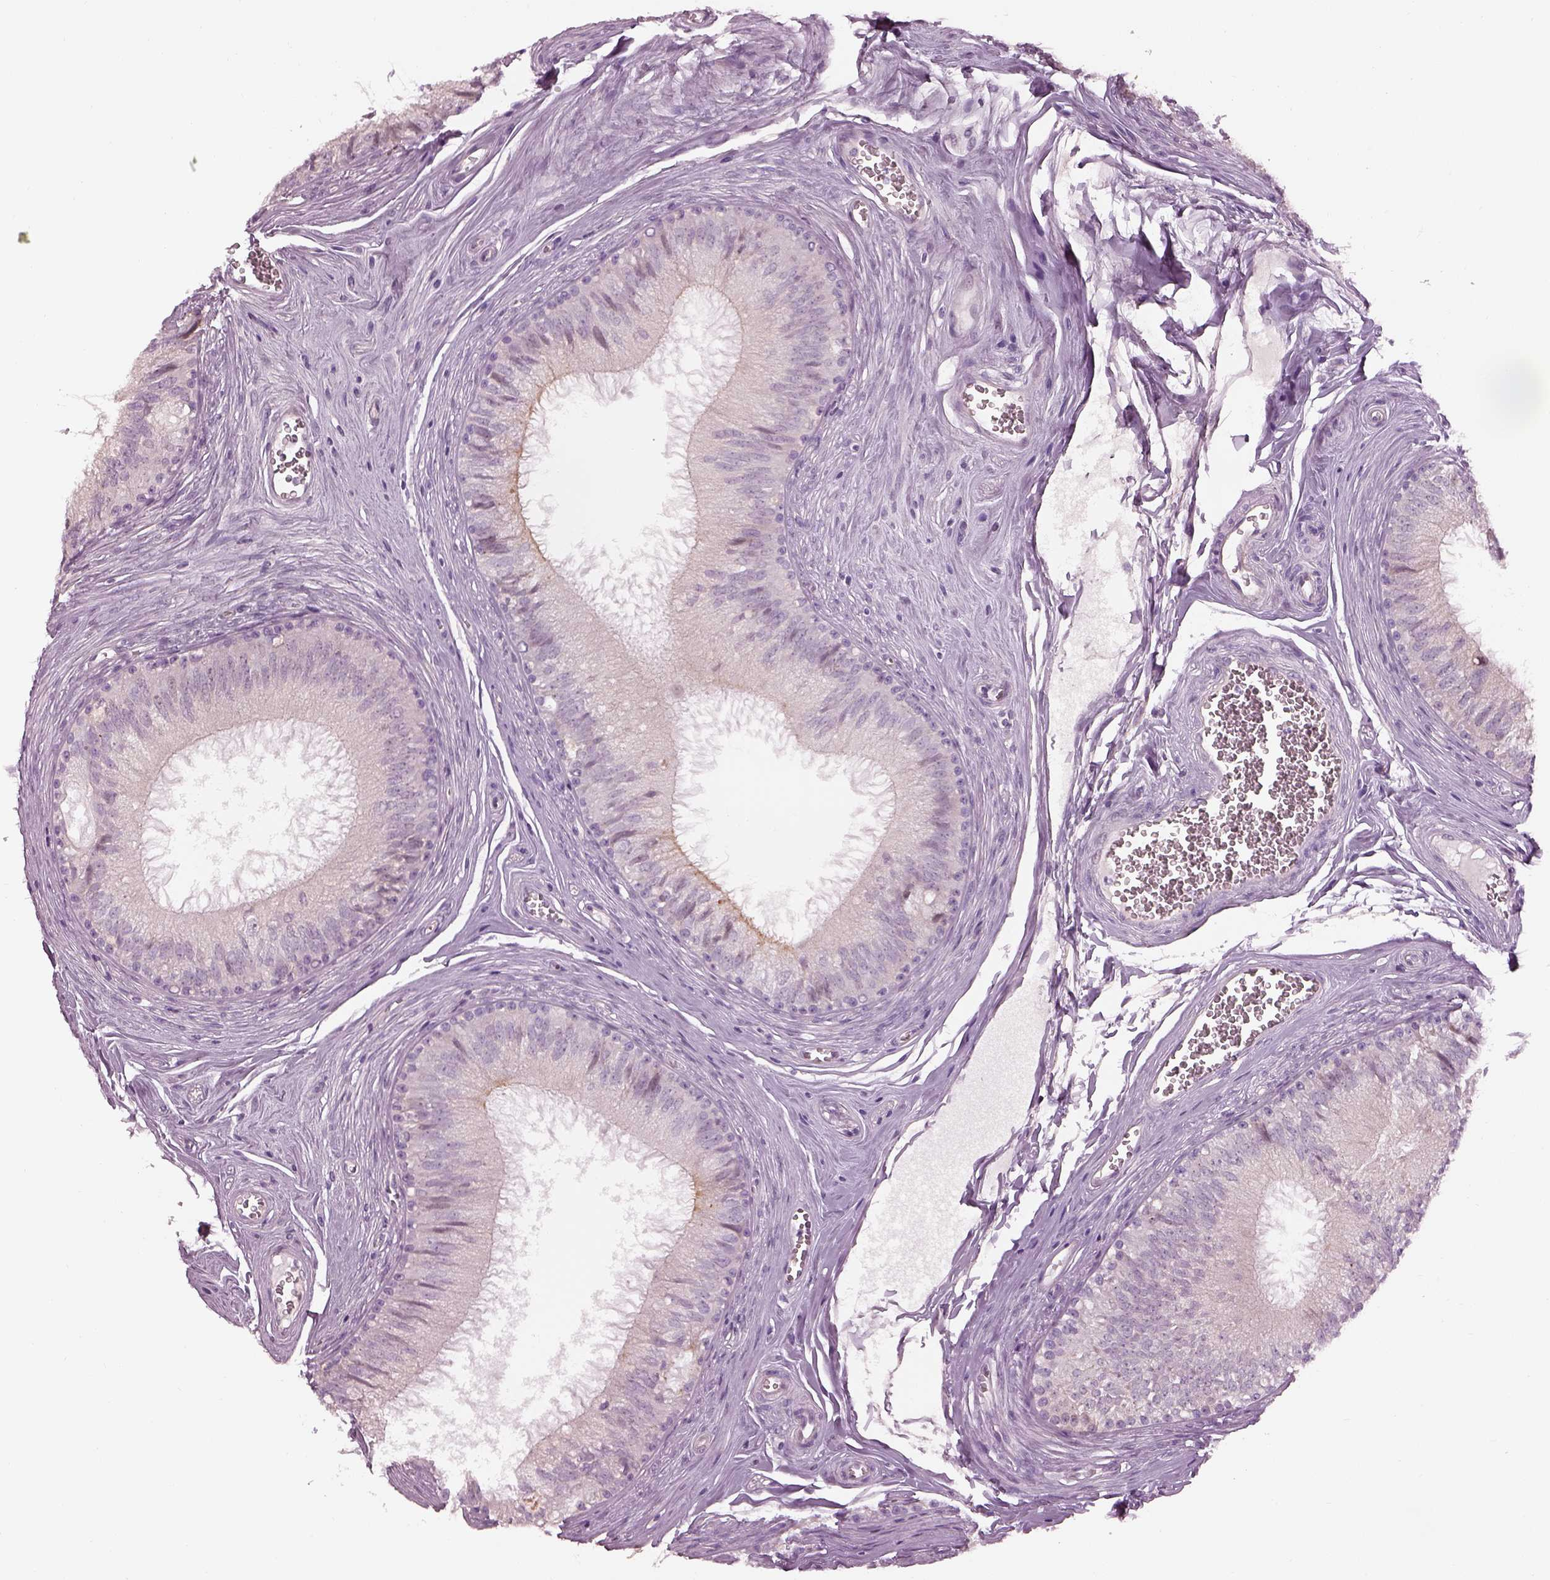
{"staining": {"intensity": "negative", "quantity": "none", "location": "none"}, "tissue": "epididymis", "cell_type": "Glandular cells", "image_type": "normal", "snomed": [{"axis": "morphology", "description": "Normal tissue, NOS"}, {"axis": "topography", "description": "Epididymis"}], "caption": "This is an immunohistochemistry micrograph of normal epididymis. There is no positivity in glandular cells.", "gene": "CACNG4", "patient": {"sex": "male", "age": 37}}